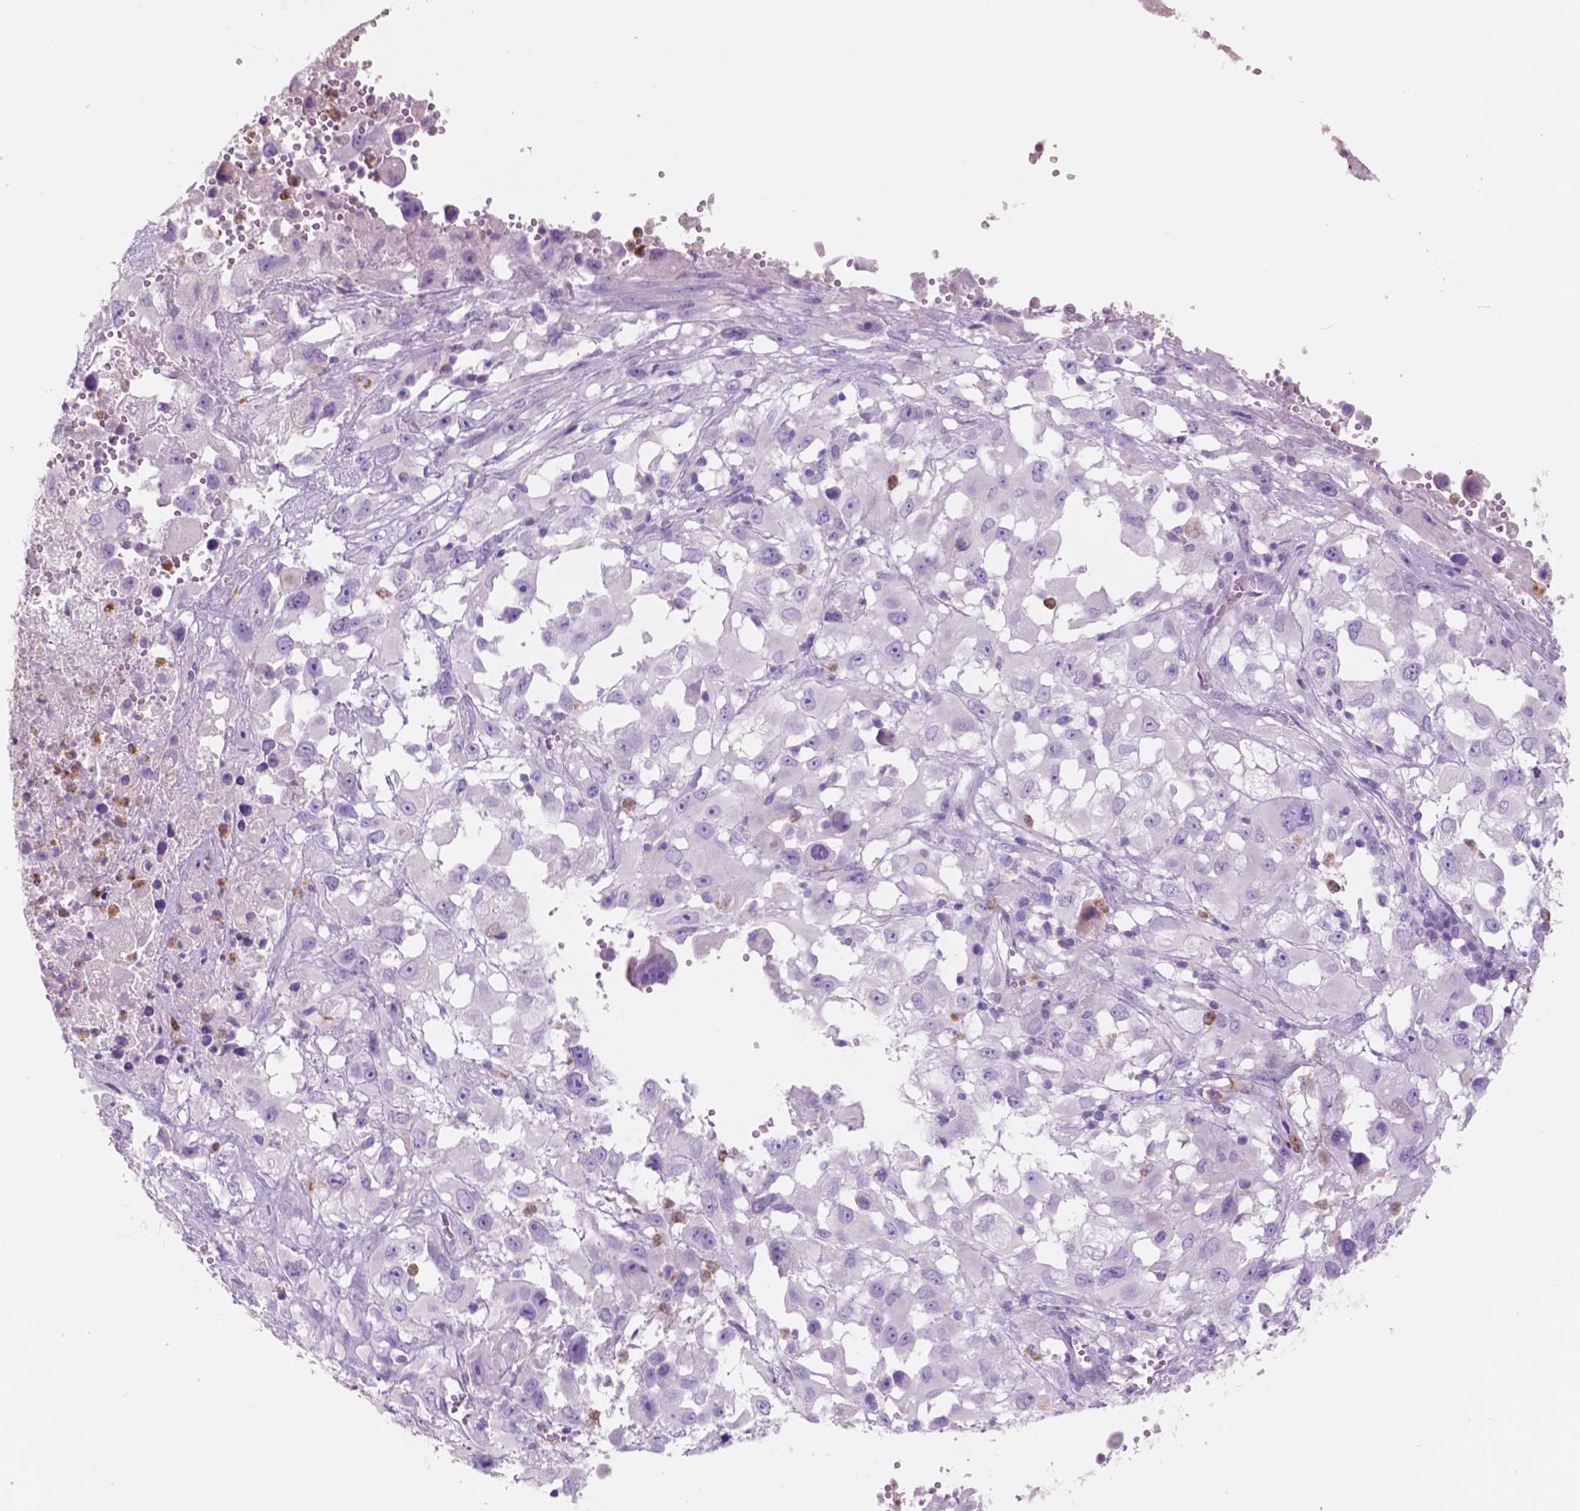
{"staining": {"intensity": "negative", "quantity": "none", "location": "none"}, "tissue": "melanoma", "cell_type": "Tumor cells", "image_type": "cancer", "snomed": [{"axis": "morphology", "description": "Malignant melanoma, Metastatic site"}, {"axis": "topography", "description": "Soft tissue"}], "caption": "Micrograph shows no significant protein positivity in tumor cells of melanoma.", "gene": "CUZD1", "patient": {"sex": "male", "age": 50}}